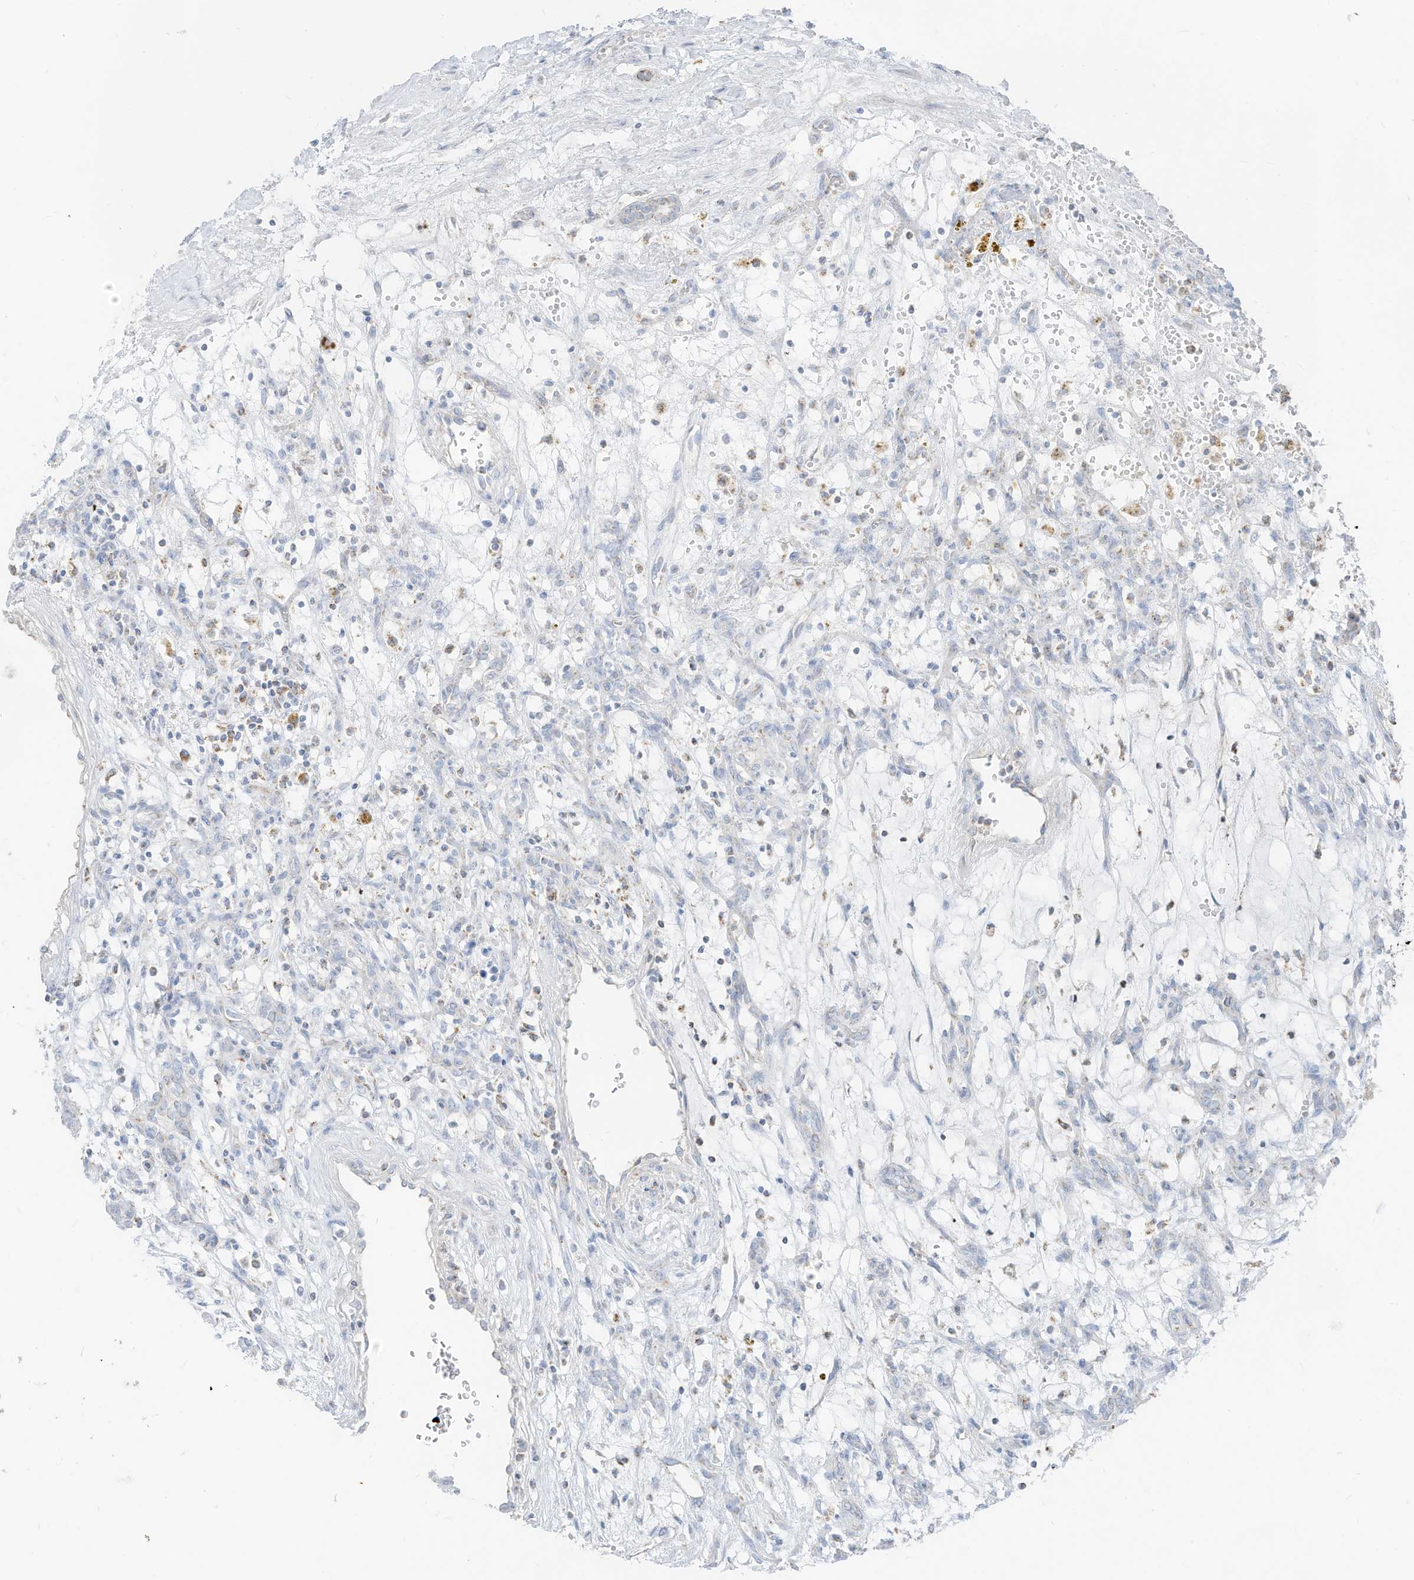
{"staining": {"intensity": "negative", "quantity": "none", "location": "none"}, "tissue": "renal cancer", "cell_type": "Tumor cells", "image_type": "cancer", "snomed": [{"axis": "morphology", "description": "Adenocarcinoma, NOS"}, {"axis": "topography", "description": "Kidney"}], "caption": "Immunohistochemistry of human renal cancer reveals no positivity in tumor cells.", "gene": "ETHE1", "patient": {"sex": "female", "age": 57}}